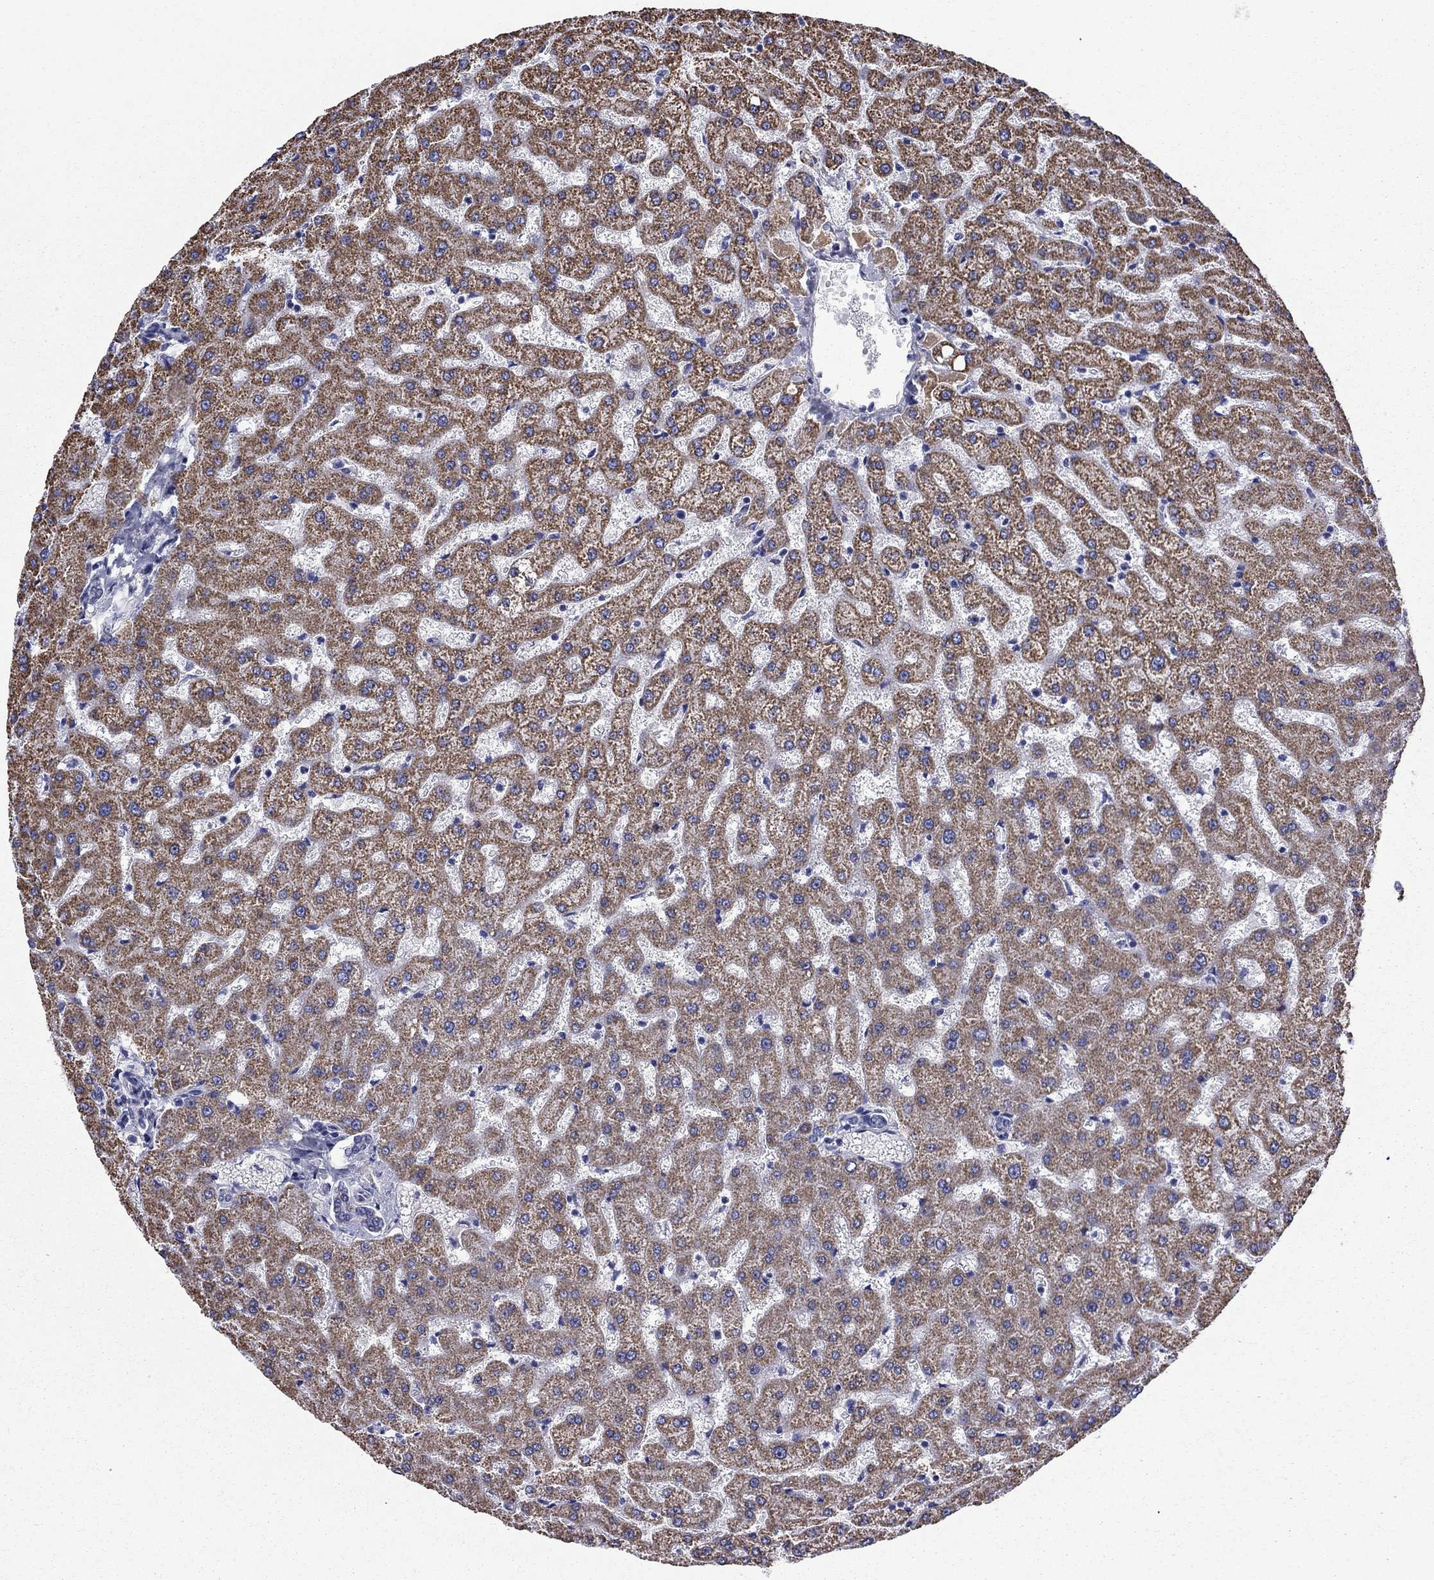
{"staining": {"intensity": "negative", "quantity": "none", "location": "none"}, "tissue": "liver", "cell_type": "Cholangiocytes", "image_type": "normal", "snomed": [{"axis": "morphology", "description": "Normal tissue, NOS"}, {"axis": "topography", "description": "Liver"}], "caption": "This is a photomicrograph of immunohistochemistry staining of unremarkable liver, which shows no staining in cholangiocytes. (Brightfield microscopy of DAB (3,3'-diaminobenzidine) immunohistochemistry at high magnification).", "gene": "ACADSB", "patient": {"sex": "female", "age": 50}}